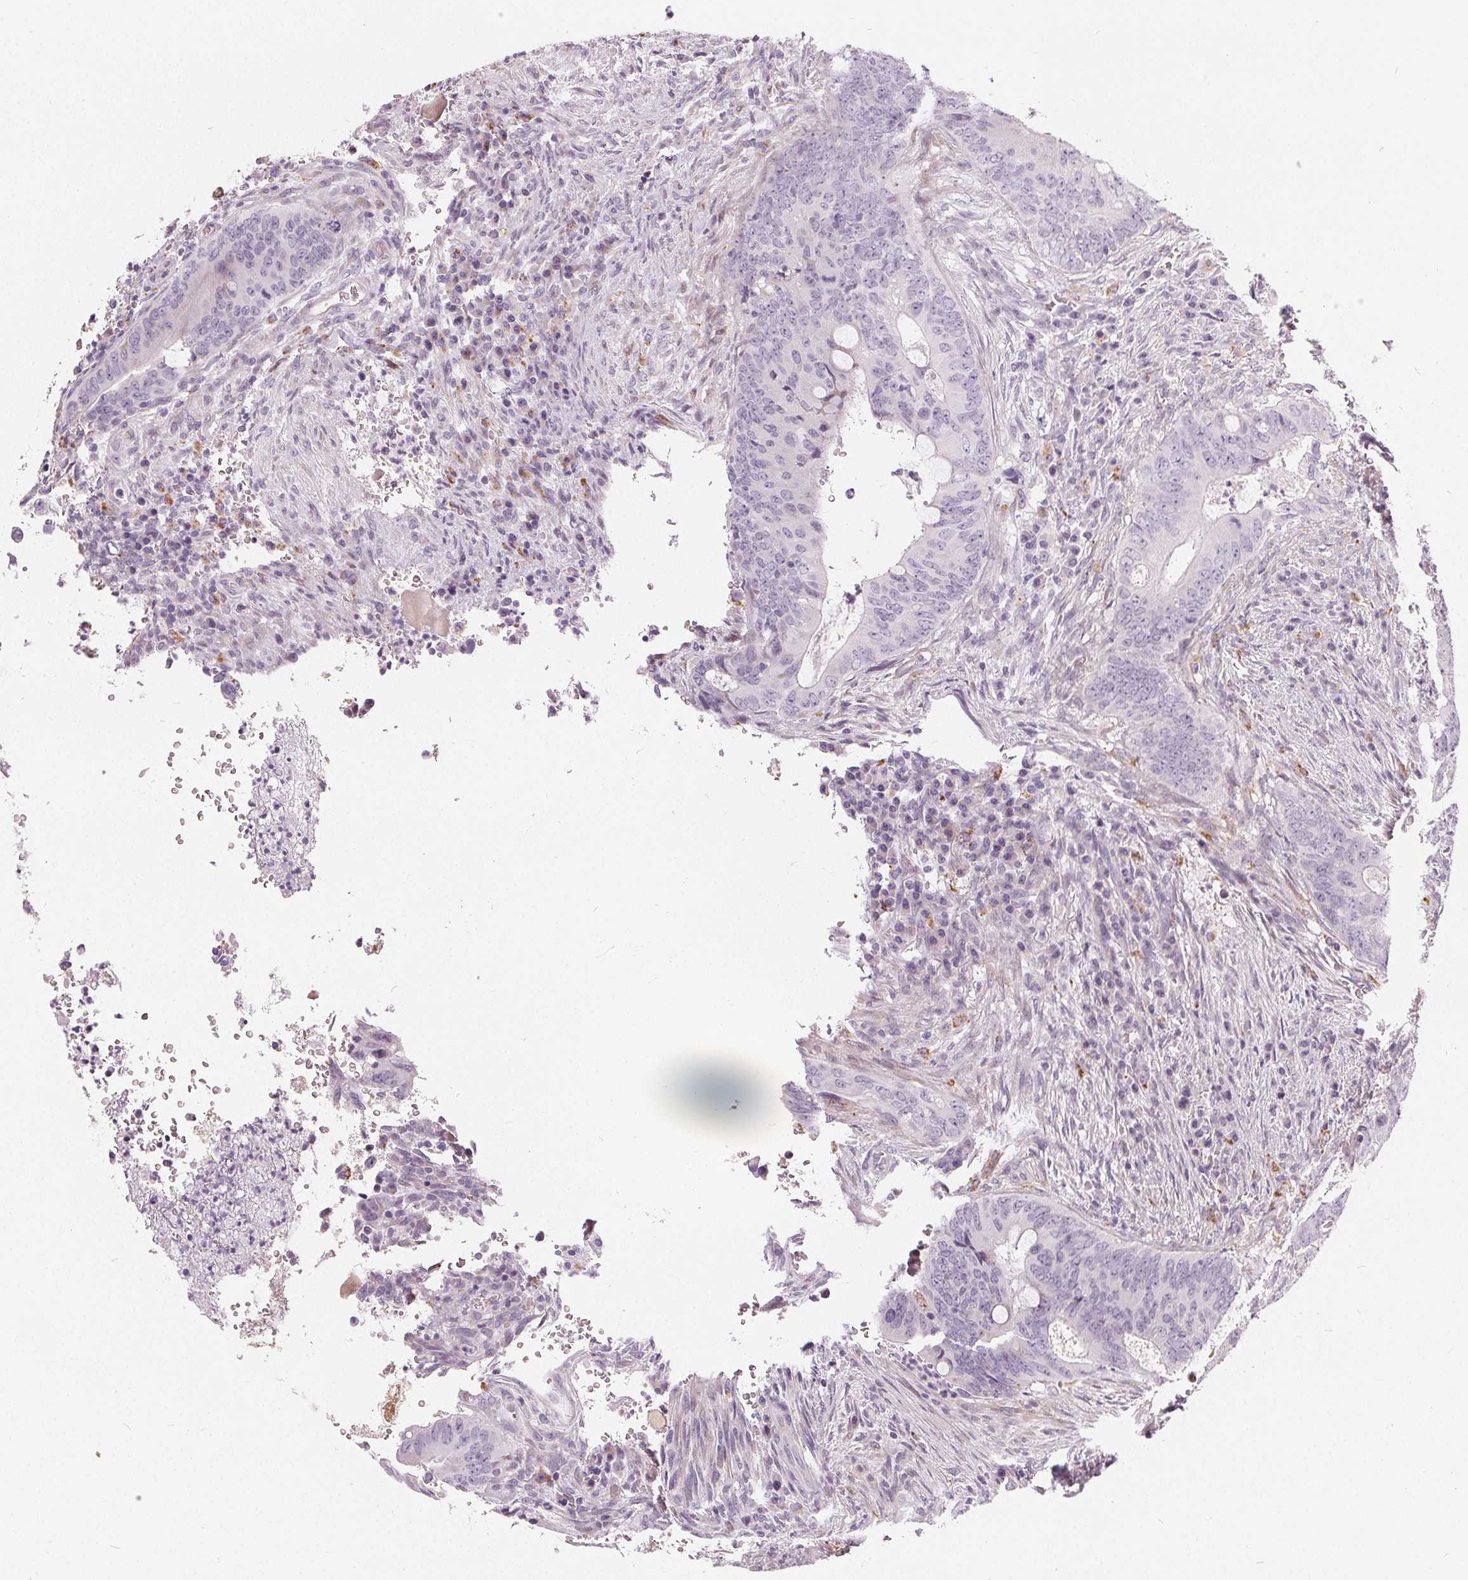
{"staining": {"intensity": "negative", "quantity": "none", "location": "none"}, "tissue": "colorectal cancer", "cell_type": "Tumor cells", "image_type": "cancer", "snomed": [{"axis": "morphology", "description": "Adenocarcinoma, NOS"}, {"axis": "topography", "description": "Colon"}], "caption": "Colorectal adenocarcinoma stained for a protein using immunohistochemistry shows no positivity tumor cells.", "gene": "HOPX", "patient": {"sex": "female", "age": 74}}